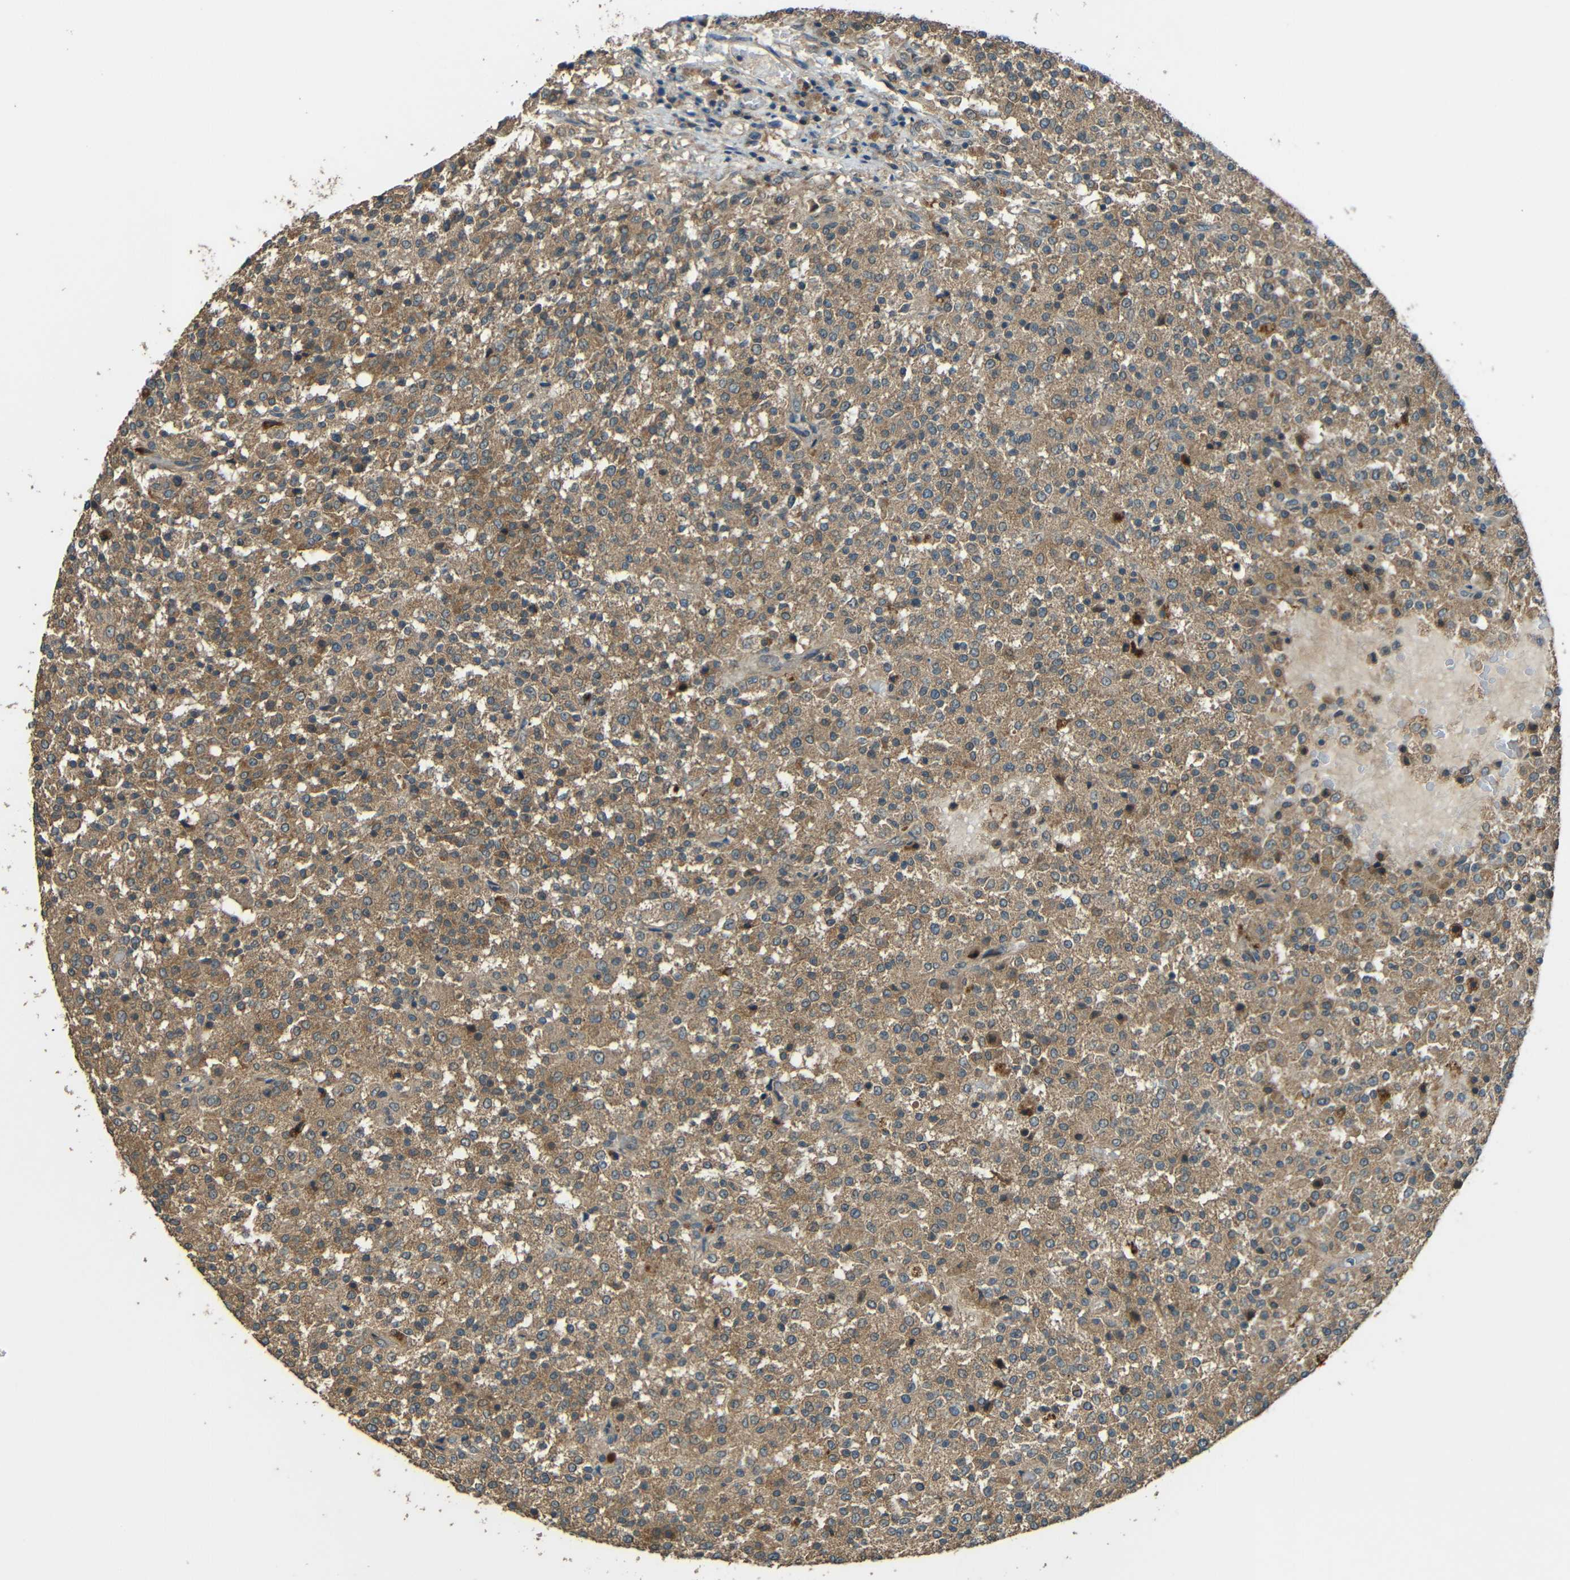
{"staining": {"intensity": "moderate", "quantity": ">75%", "location": "cytoplasmic/membranous"}, "tissue": "testis cancer", "cell_type": "Tumor cells", "image_type": "cancer", "snomed": [{"axis": "morphology", "description": "Seminoma, NOS"}, {"axis": "topography", "description": "Testis"}], "caption": "This photomicrograph reveals IHC staining of testis seminoma, with medium moderate cytoplasmic/membranous staining in about >75% of tumor cells.", "gene": "ACACA", "patient": {"sex": "male", "age": 59}}